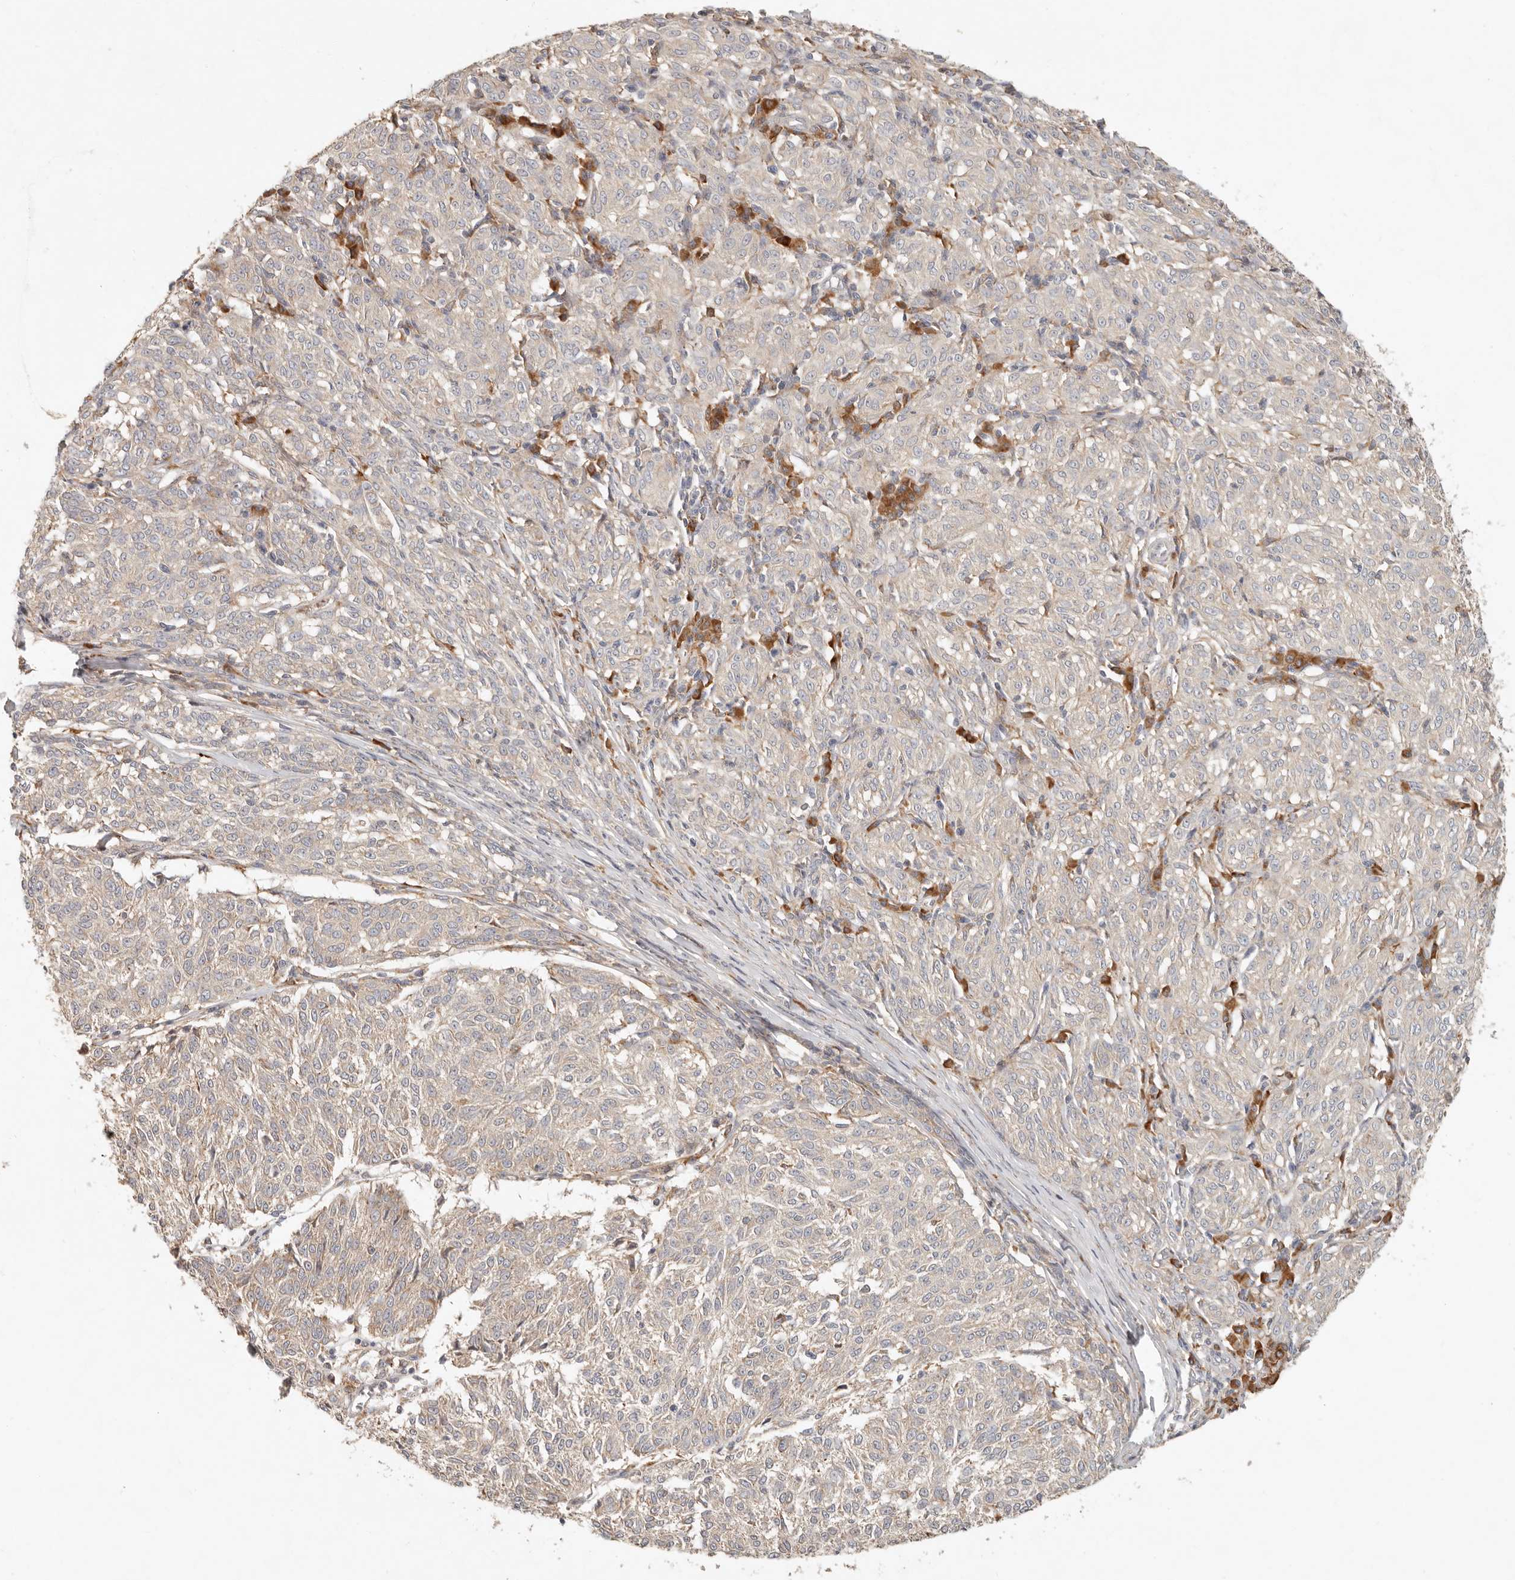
{"staining": {"intensity": "negative", "quantity": "none", "location": "none"}, "tissue": "melanoma", "cell_type": "Tumor cells", "image_type": "cancer", "snomed": [{"axis": "morphology", "description": "Malignant melanoma, NOS"}, {"axis": "topography", "description": "Skin"}], "caption": "There is no significant staining in tumor cells of malignant melanoma.", "gene": "ARHGEF10L", "patient": {"sex": "female", "age": 72}}